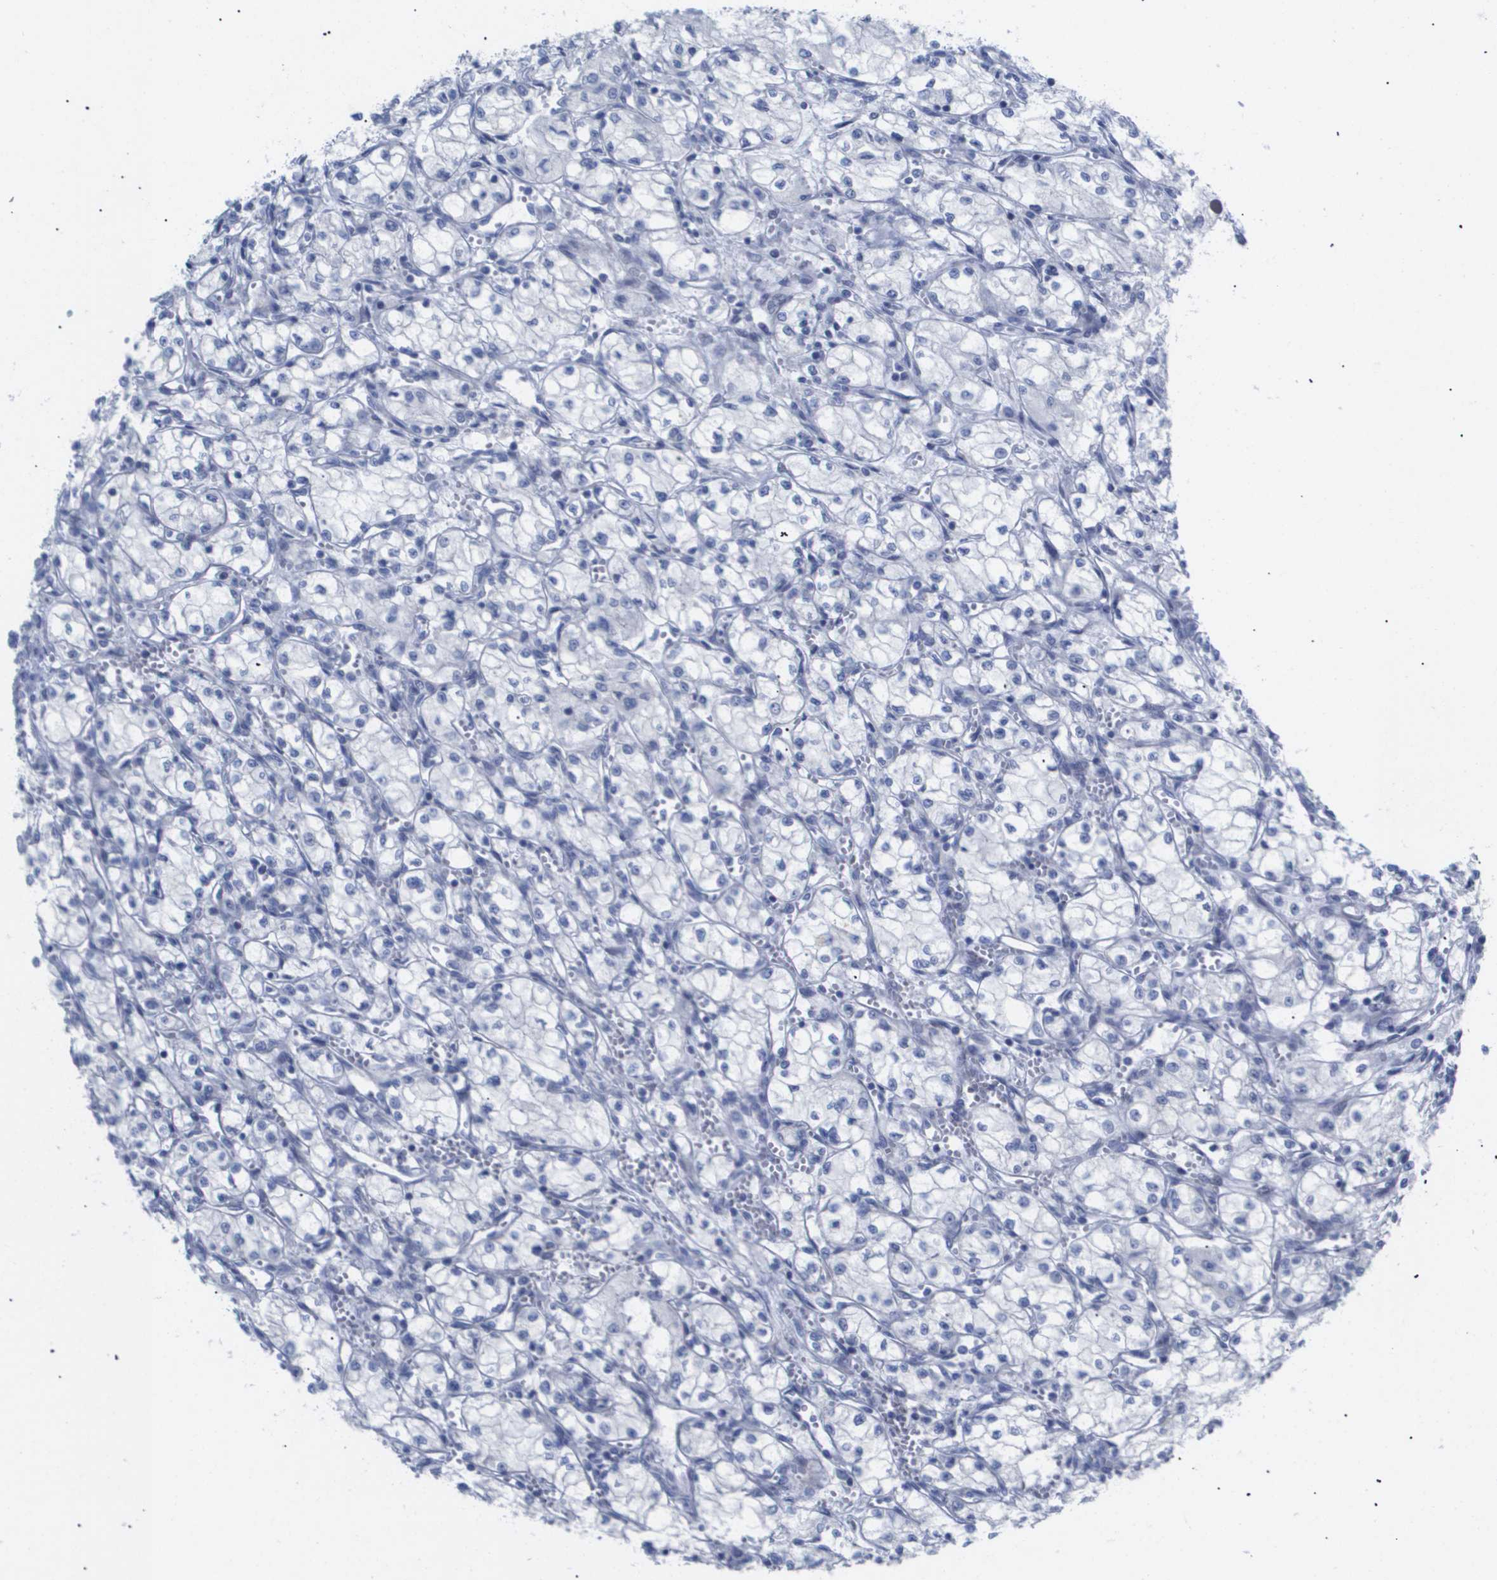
{"staining": {"intensity": "negative", "quantity": "none", "location": "none"}, "tissue": "renal cancer", "cell_type": "Tumor cells", "image_type": "cancer", "snomed": [{"axis": "morphology", "description": "Normal tissue, NOS"}, {"axis": "morphology", "description": "Adenocarcinoma, NOS"}, {"axis": "topography", "description": "Kidney"}], "caption": "An immunohistochemistry micrograph of renal adenocarcinoma is shown. There is no staining in tumor cells of renal adenocarcinoma.", "gene": "CAV3", "patient": {"sex": "male", "age": 59}}